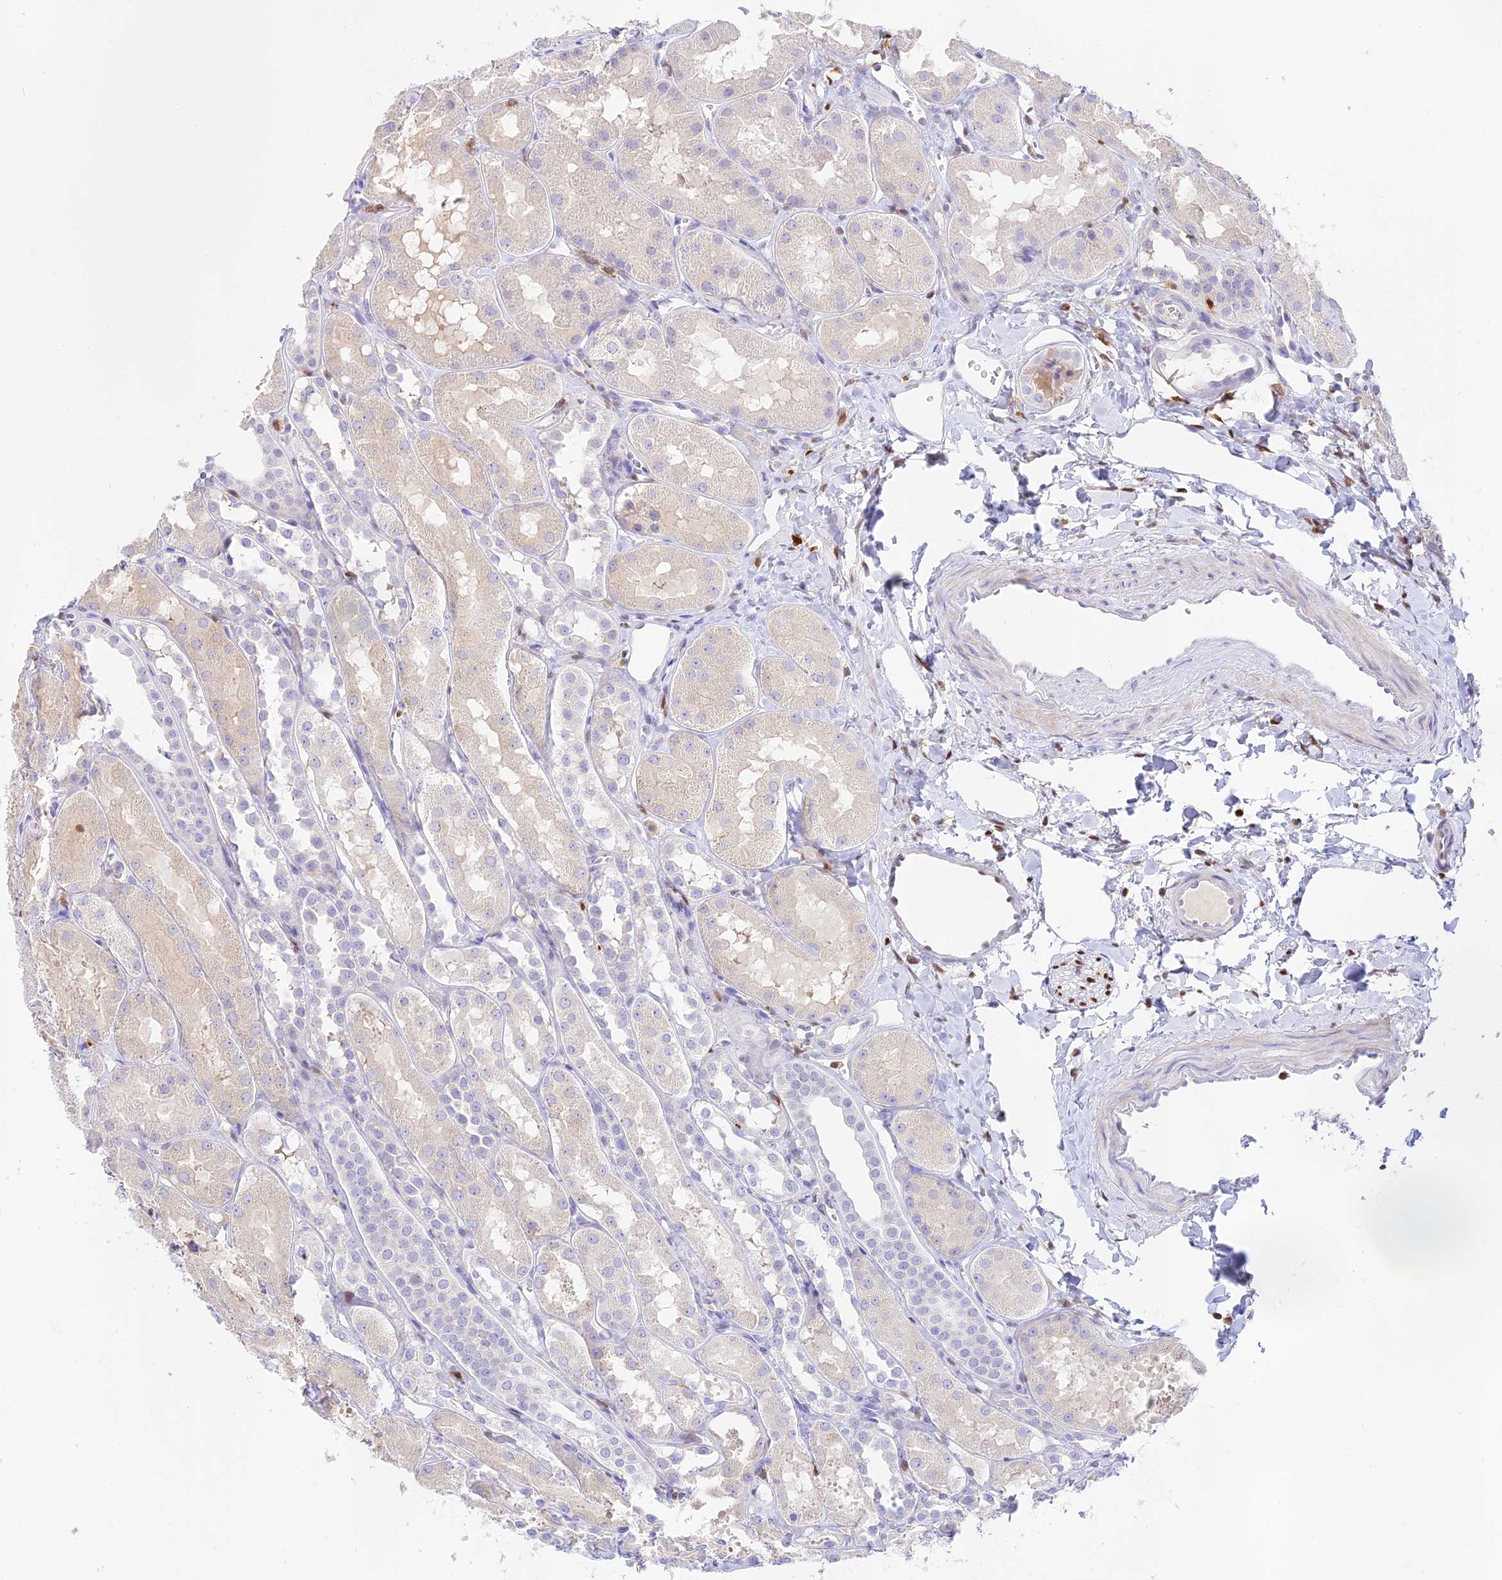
{"staining": {"intensity": "negative", "quantity": "none", "location": "none"}, "tissue": "kidney", "cell_type": "Cells in glomeruli", "image_type": "normal", "snomed": [{"axis": "morphology", "description": "Normal tissue, NOS"}, {"axis": "topography", "description": "Kidney"}, {"axis": "topography", "description": "Urinary bladder"}], "caption": "Human kidney stained for a protein using IHC reveals no staining in cells in glomeruli.", "gene": "DENND1C", "patient": {"sex": "male", "age": 16}}